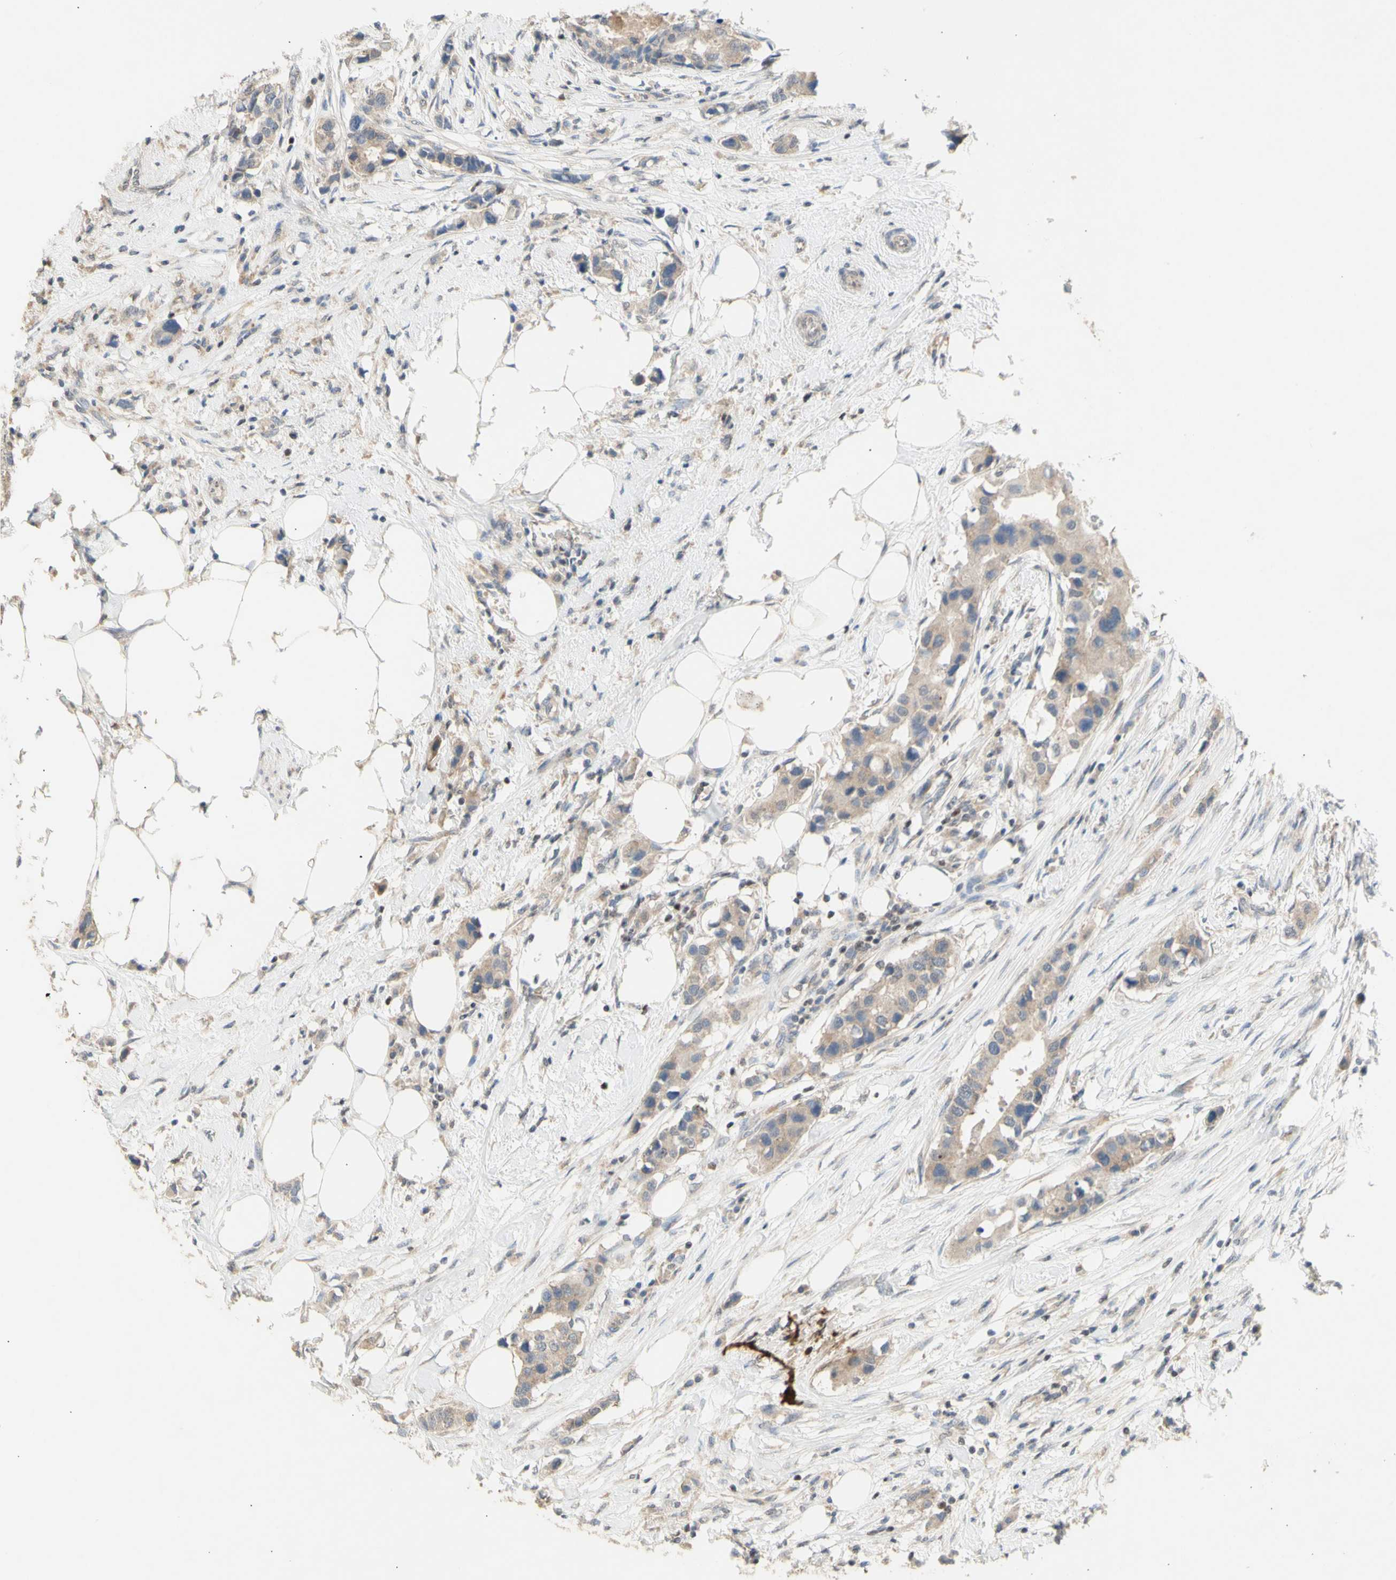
{"staining": {"intensity": "weak", "quantity": ">75%", "location": "cytoplasmic/membranous"}, "tissue": "breast cancer", "cell_type": "Tumor cells", "image_type": "cancer", "snomed": [{"axis": "morphology", "description": "Normal tissue, NOS"}, {"axis": "morphology", "description": "Duct carcinoma"}, {"axis": "topography", "description": "Breast"}], "caption": "An immunohistochemistry micrograph of neoplastic tissue is shown. Protein staining in brown shows weak cytoplasmic/membranous positivity in breast cancer within tumor cells.", "gene": "NLRP1", "patient": {"sex": "female", "age": 50}}